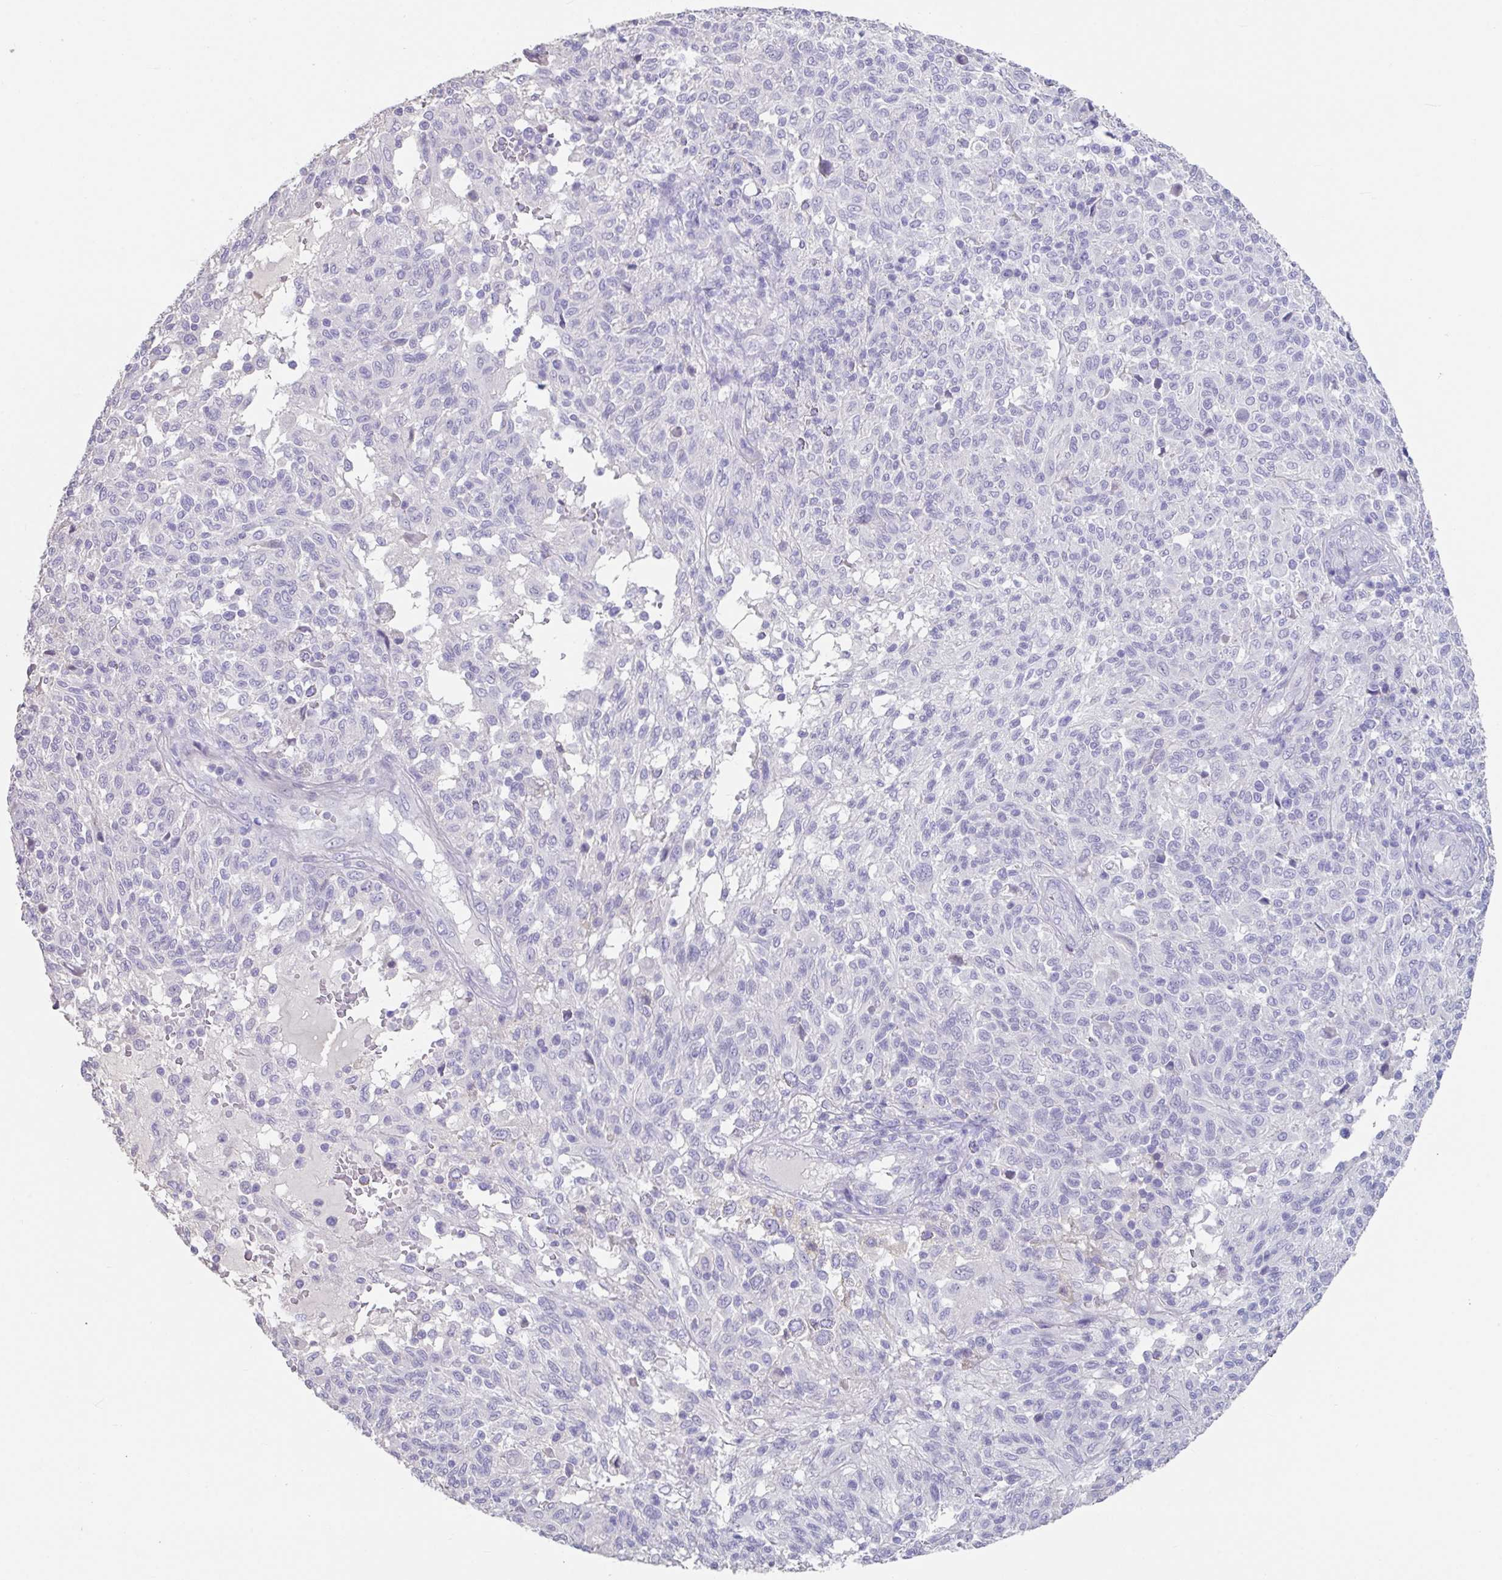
{"staining": {"intensity": "negative", "quantity": "none", "location": "none"}, "tissue": "melanoma", "cell_type": "Tumor cells", "image_type": "cancer", "snomed": [{"axis": "morphology", "description": "Malignant melanoma, NOS"}, {"axis": "topography", "description": "Skin"}], "caption": "A photomicrograph of melanoma stained for a protein shows no brown staining in tumor cells.", "gene": "SLC44A4", "patient": {"sex": "male", "age": 66}}